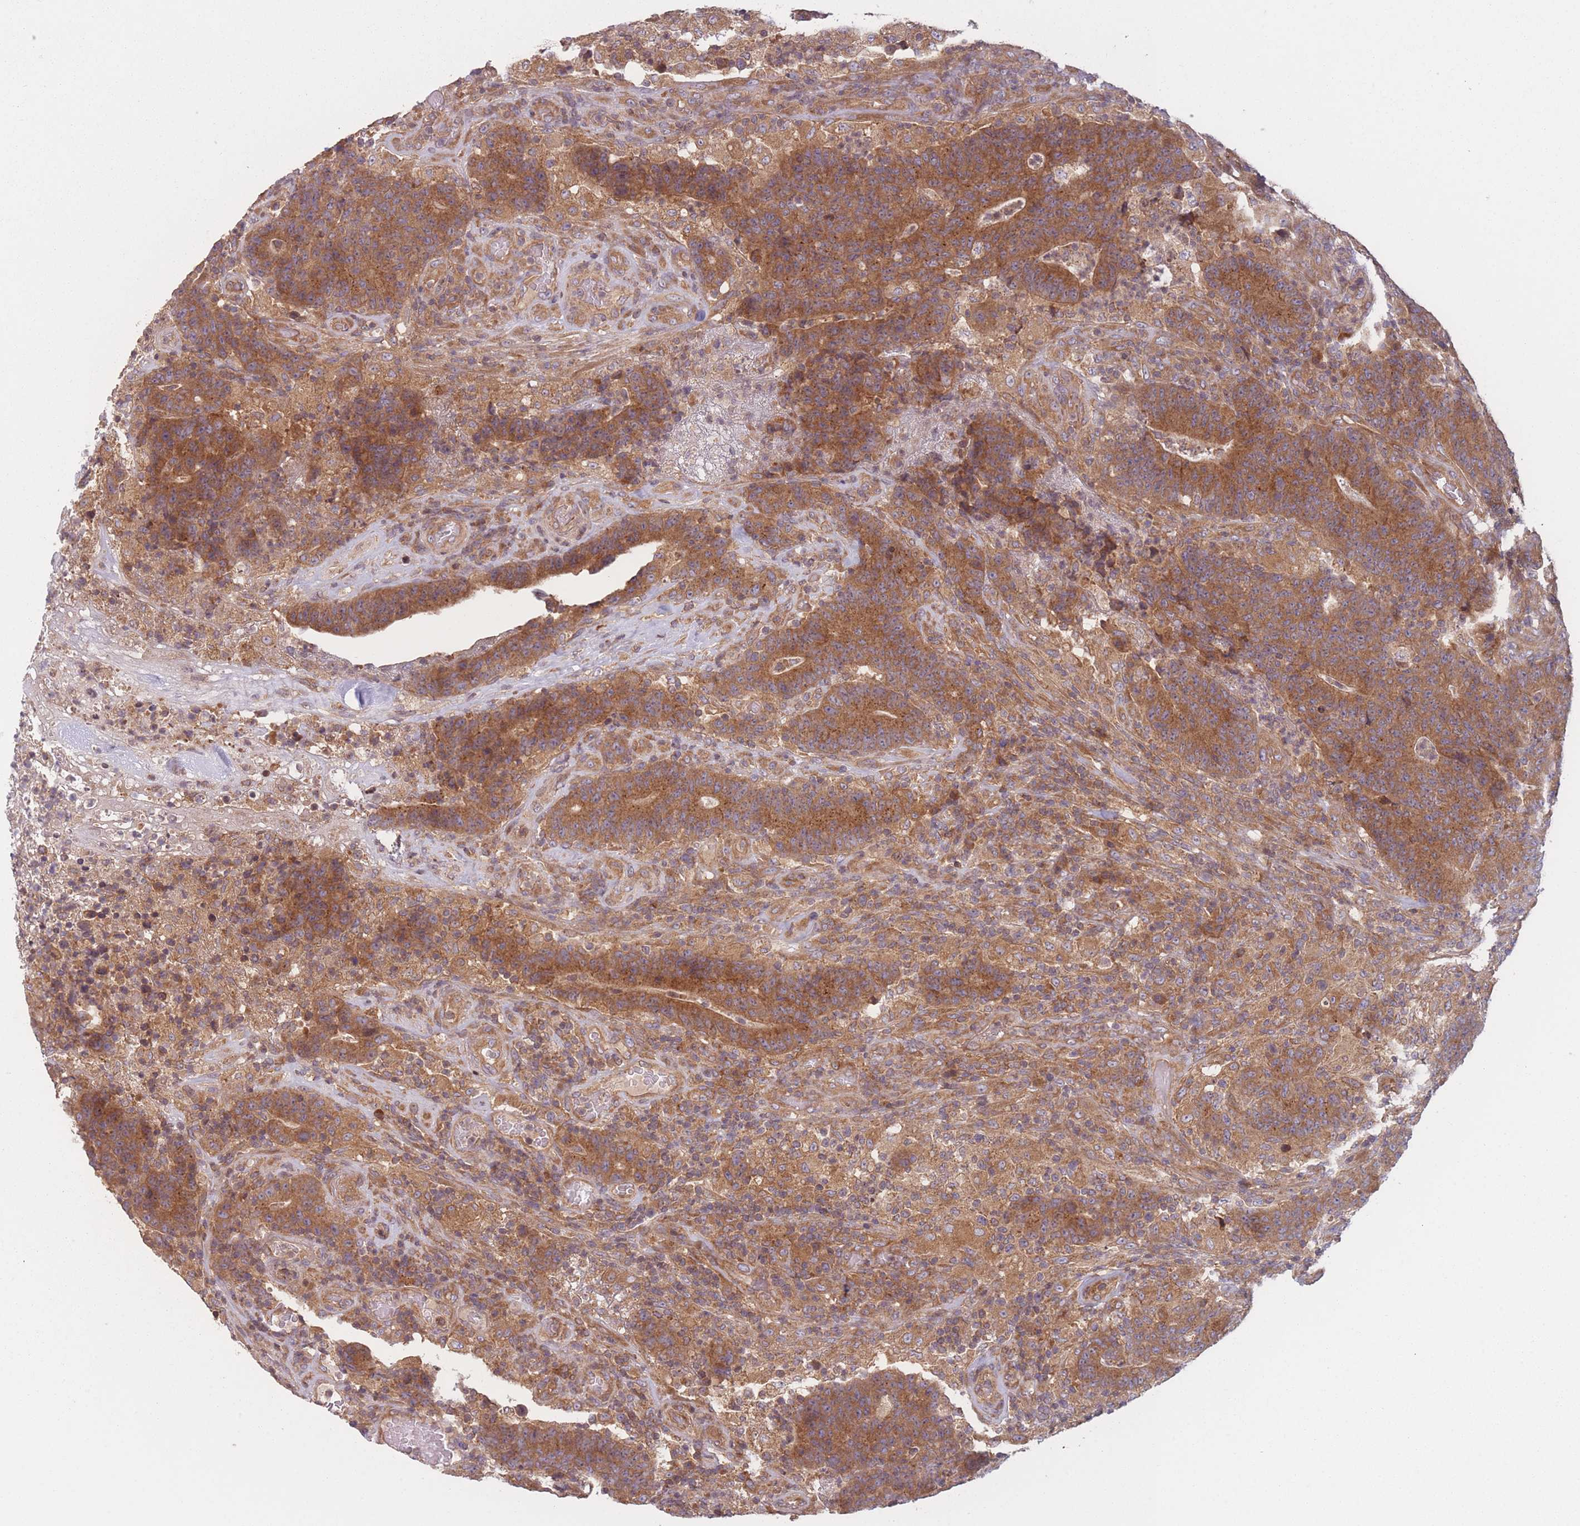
{"staining": {"intensity": "moderate", "quantity": ">75%", "location": "cytoplasmic/membranous"}, "tissue": "colorectal cancer", "cell_type": "Tumor cells", "image_type": "cancer", "snomed": [{"axis": "morphology", "description": "Normal tissue, NOS"}, {"axis": "morphology", "description": "Adenocarcinoma, NOS"}, {"axis": "topography", "description": "Colon"}], "caption": "Protein expression analysis of colorectal adenocarcinoma demonstrates moderate cytoplasmic/membranous staining in about >75% of tumor cells.", "gene": "WASHC2A", "patient": {"sex": "female", "age": 75}}